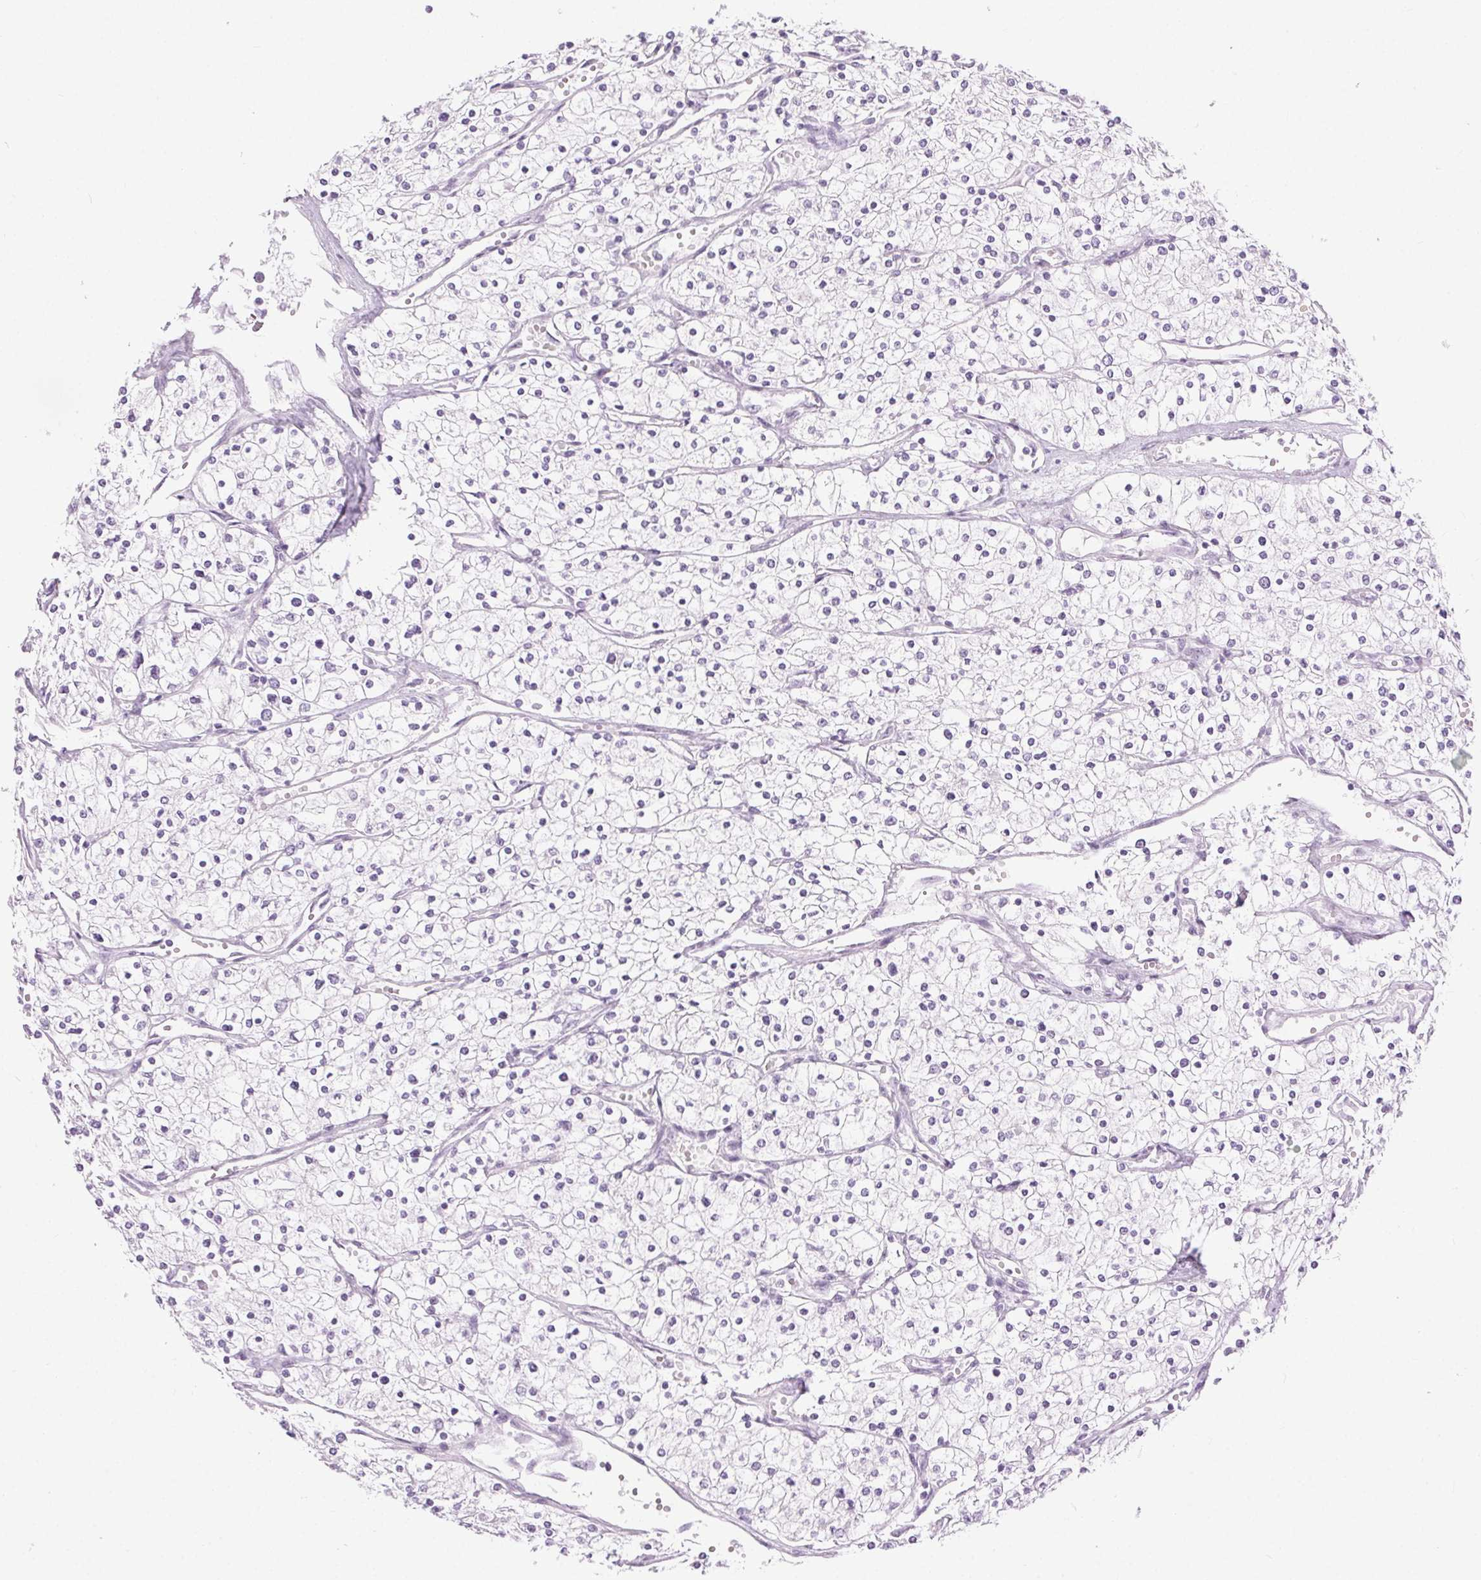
{"staining": {"intensity": "negative", "quantity": "none", "location": "none"}, "tissue": "renal cancer", "cell_type": "Tumor cells", "image_type": "cancer", "snomed": [{"axis": "morphology", "description": "Adenocarcinoma, NOS"}, {"axis": "topography", "description": "Kidney"}], "caption": "IHC of human adenocarcinoma (renal) shows no expression in tumor cells.", "gene": "BEND2", "patient": {"sex": "male", "age": 80}}